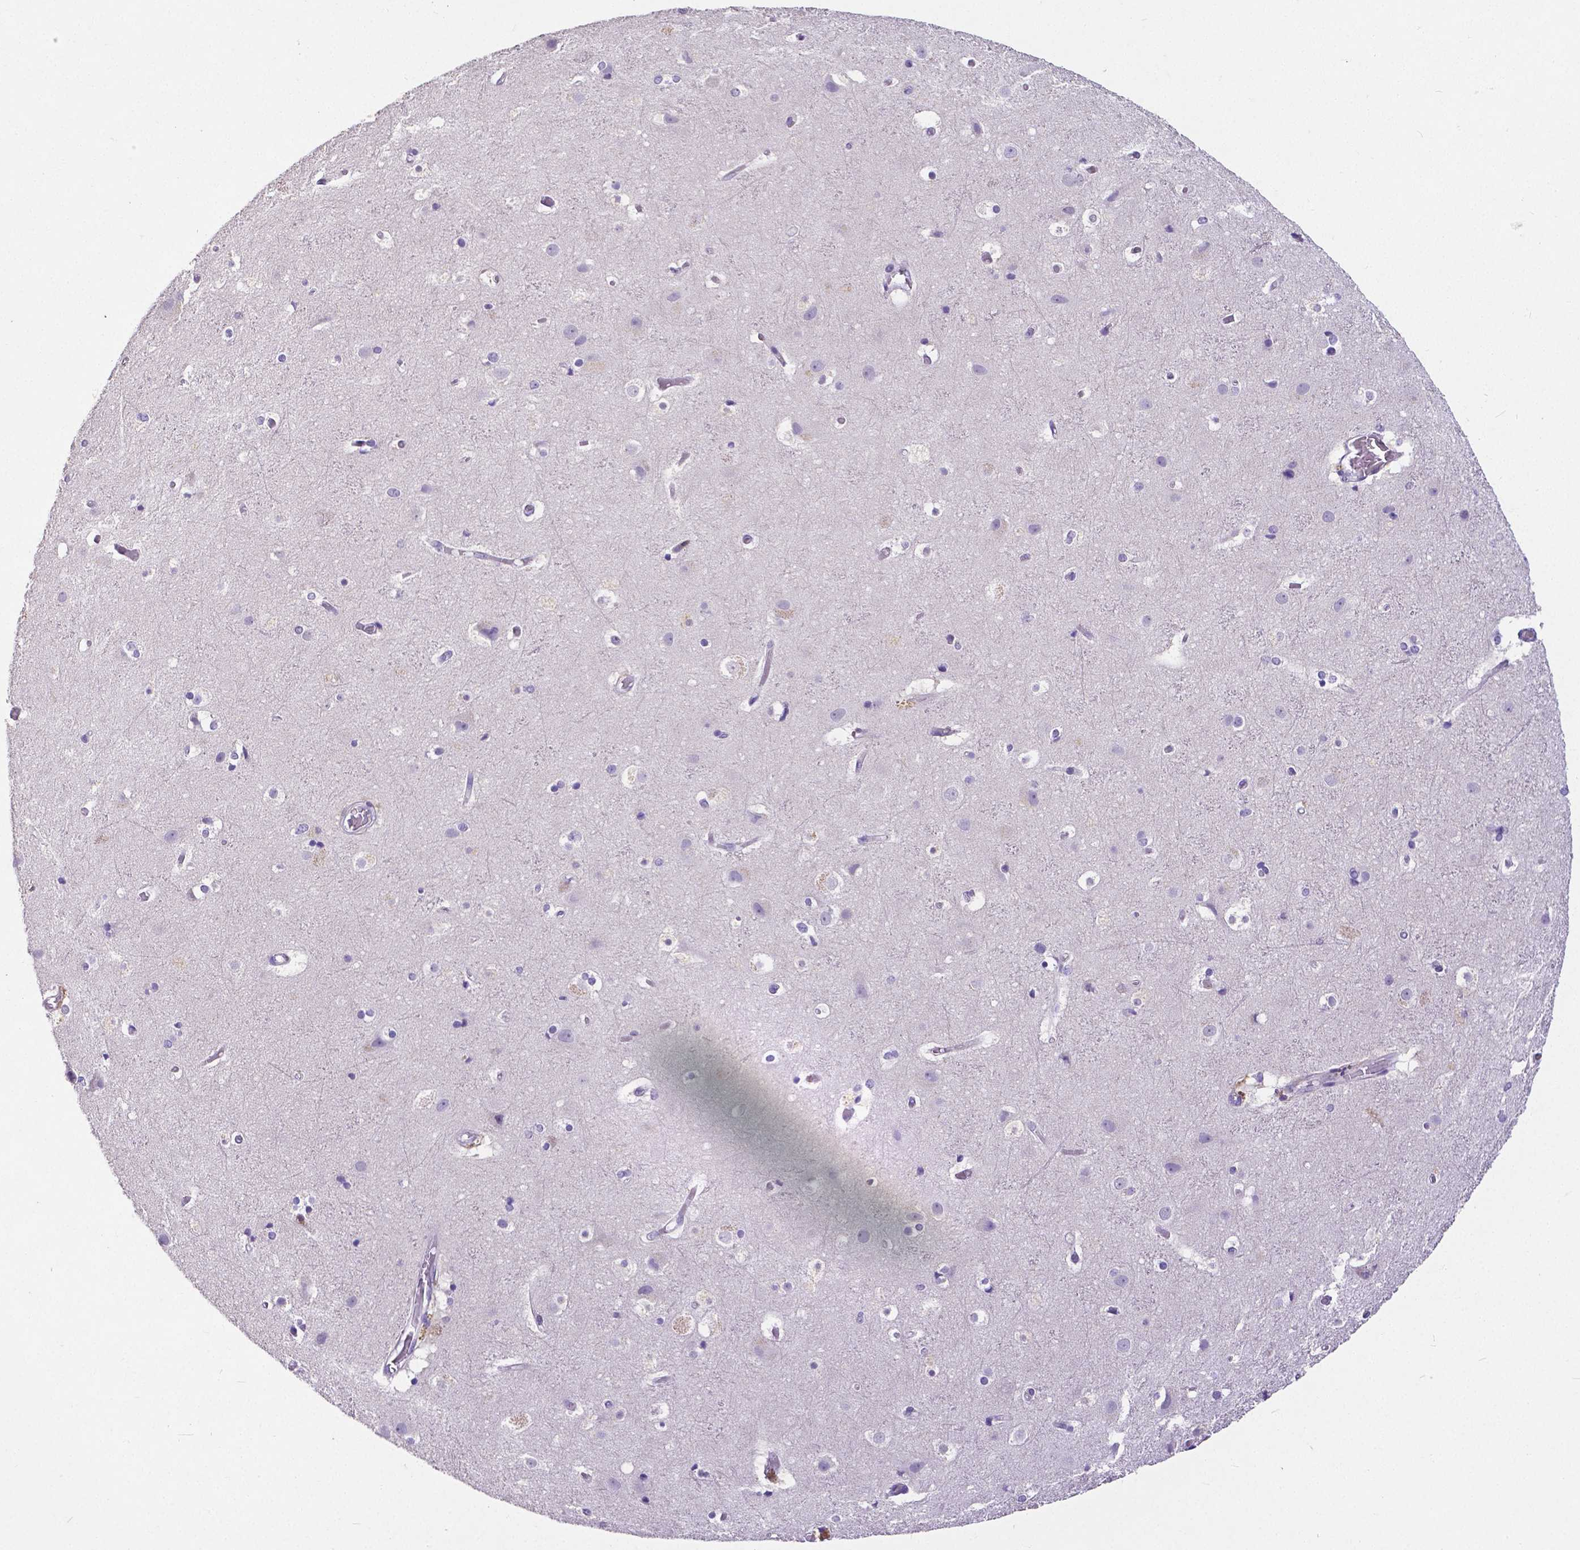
{"staining": {"intensity": "negative", "quantity": "none", "location": "none"}, "tissue": "cerebral cortex", "cell_type": "Endothelial cells", "image_type": "normal", "snomed": [{"axis": "morphology", "description": "Normal tissue, NOS"}, {"axis": "topography", "description": "Cerebral cortex"}], "caption": "Endothelial cells show no significant protein staining in unremarkable cerebral cortex. Nuclei are stained in blue.", "gene": "CD4", "patient": {"sex": "female", "age": 52}}